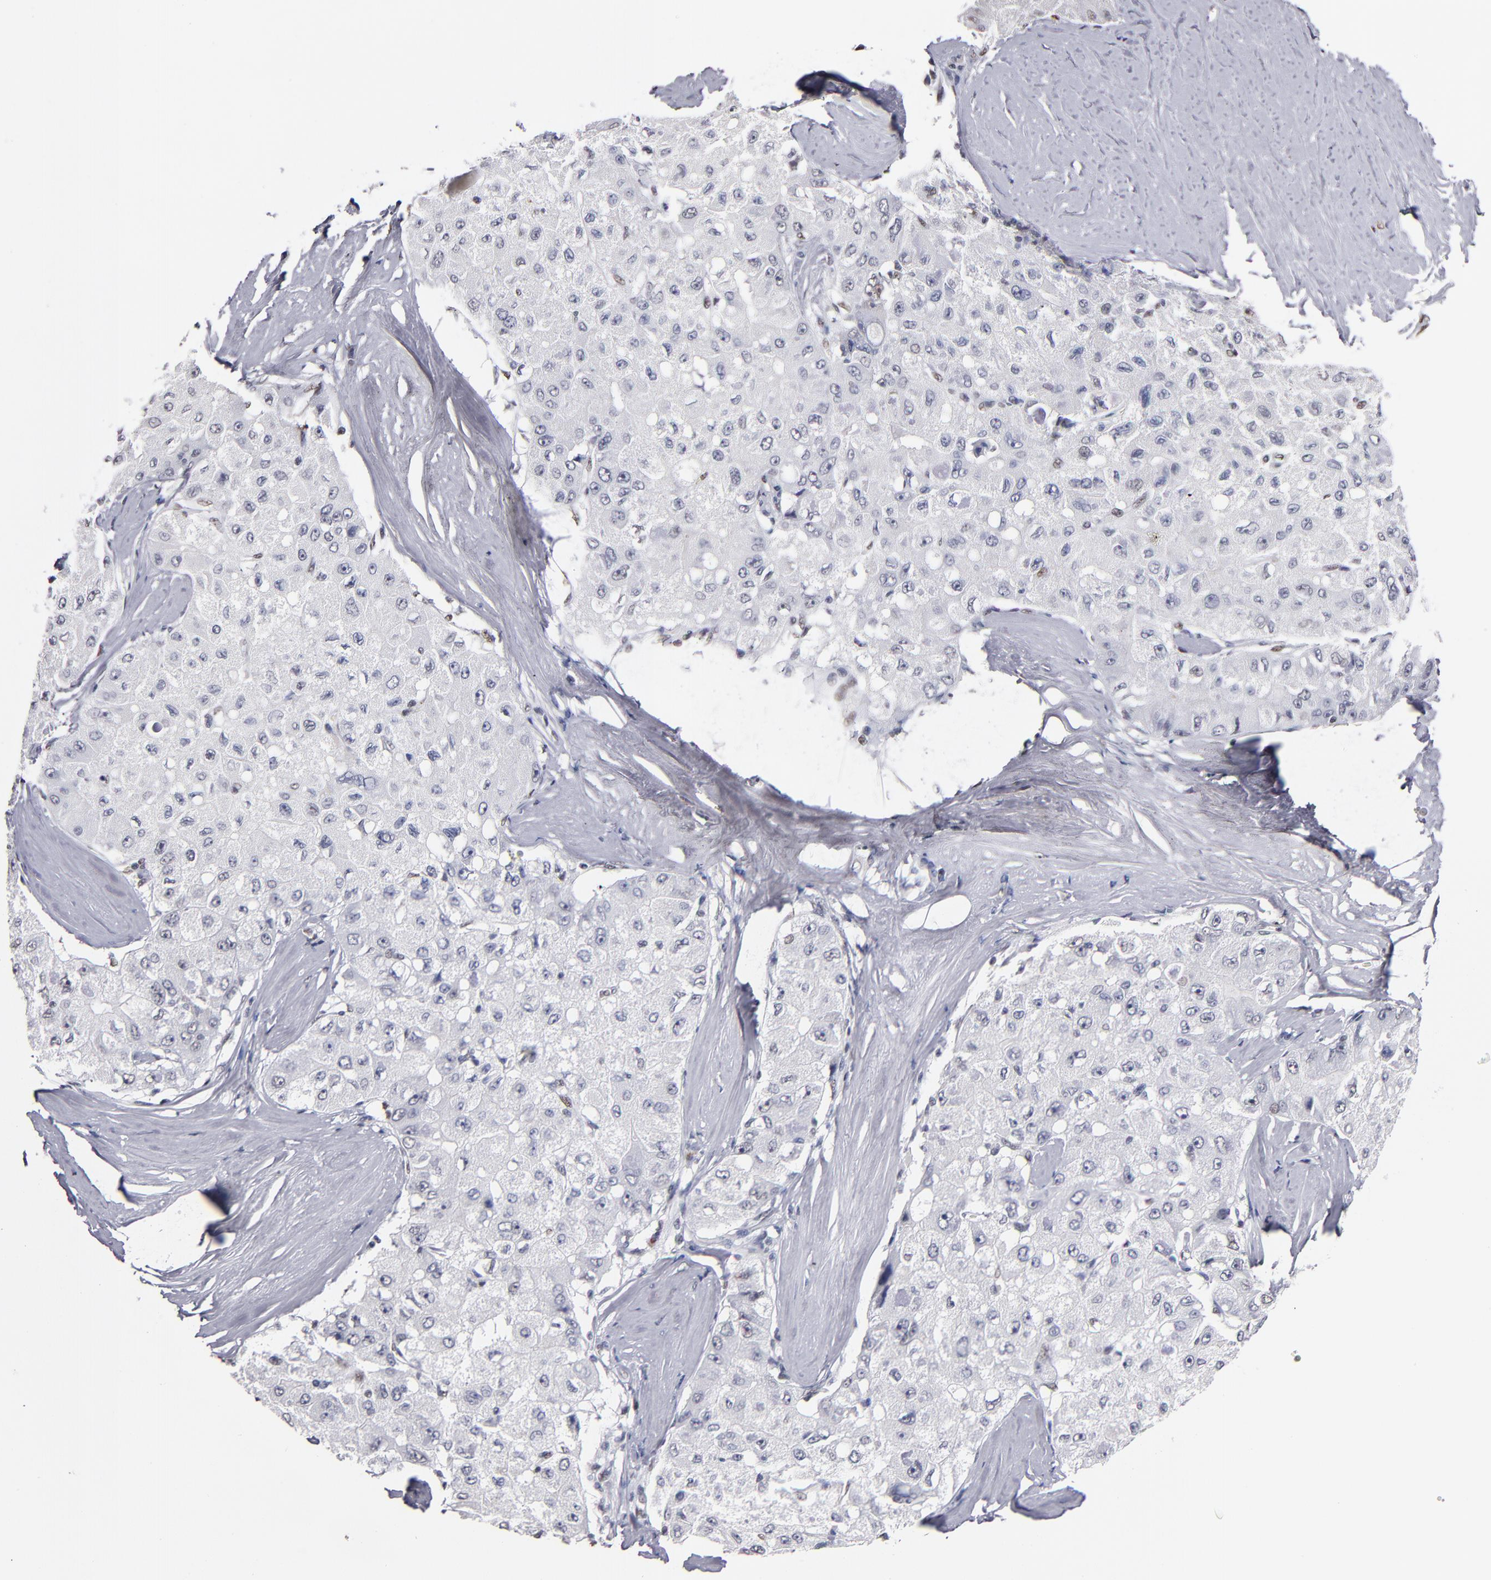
{"staining": {"intensity": "weak", "quantity": "25%-75%", "location": "nuclear"}, "tissue": "liver cancer", "cell_type": "Tumor cells", "image_type": "cancer", "snomed": [{"axis": "morphology", "description": "Carcinoma, Hepatocellular, NOS"}, {"axis": "topography", "description": "Liver"}], "caption": "Hepatocellular carcinoma (liver) tissue shows weak nuclear positivity in about 25%-75% of tumor cells, visualized by immunohistochemistry. The staining was performed using DAB to visualize the protein expression in brown, while the nuclei were stained in blue with hematoxylin (Magnification: 20x).", "gene": "MN1", "patient": {"sex": "male", "age": 80}}